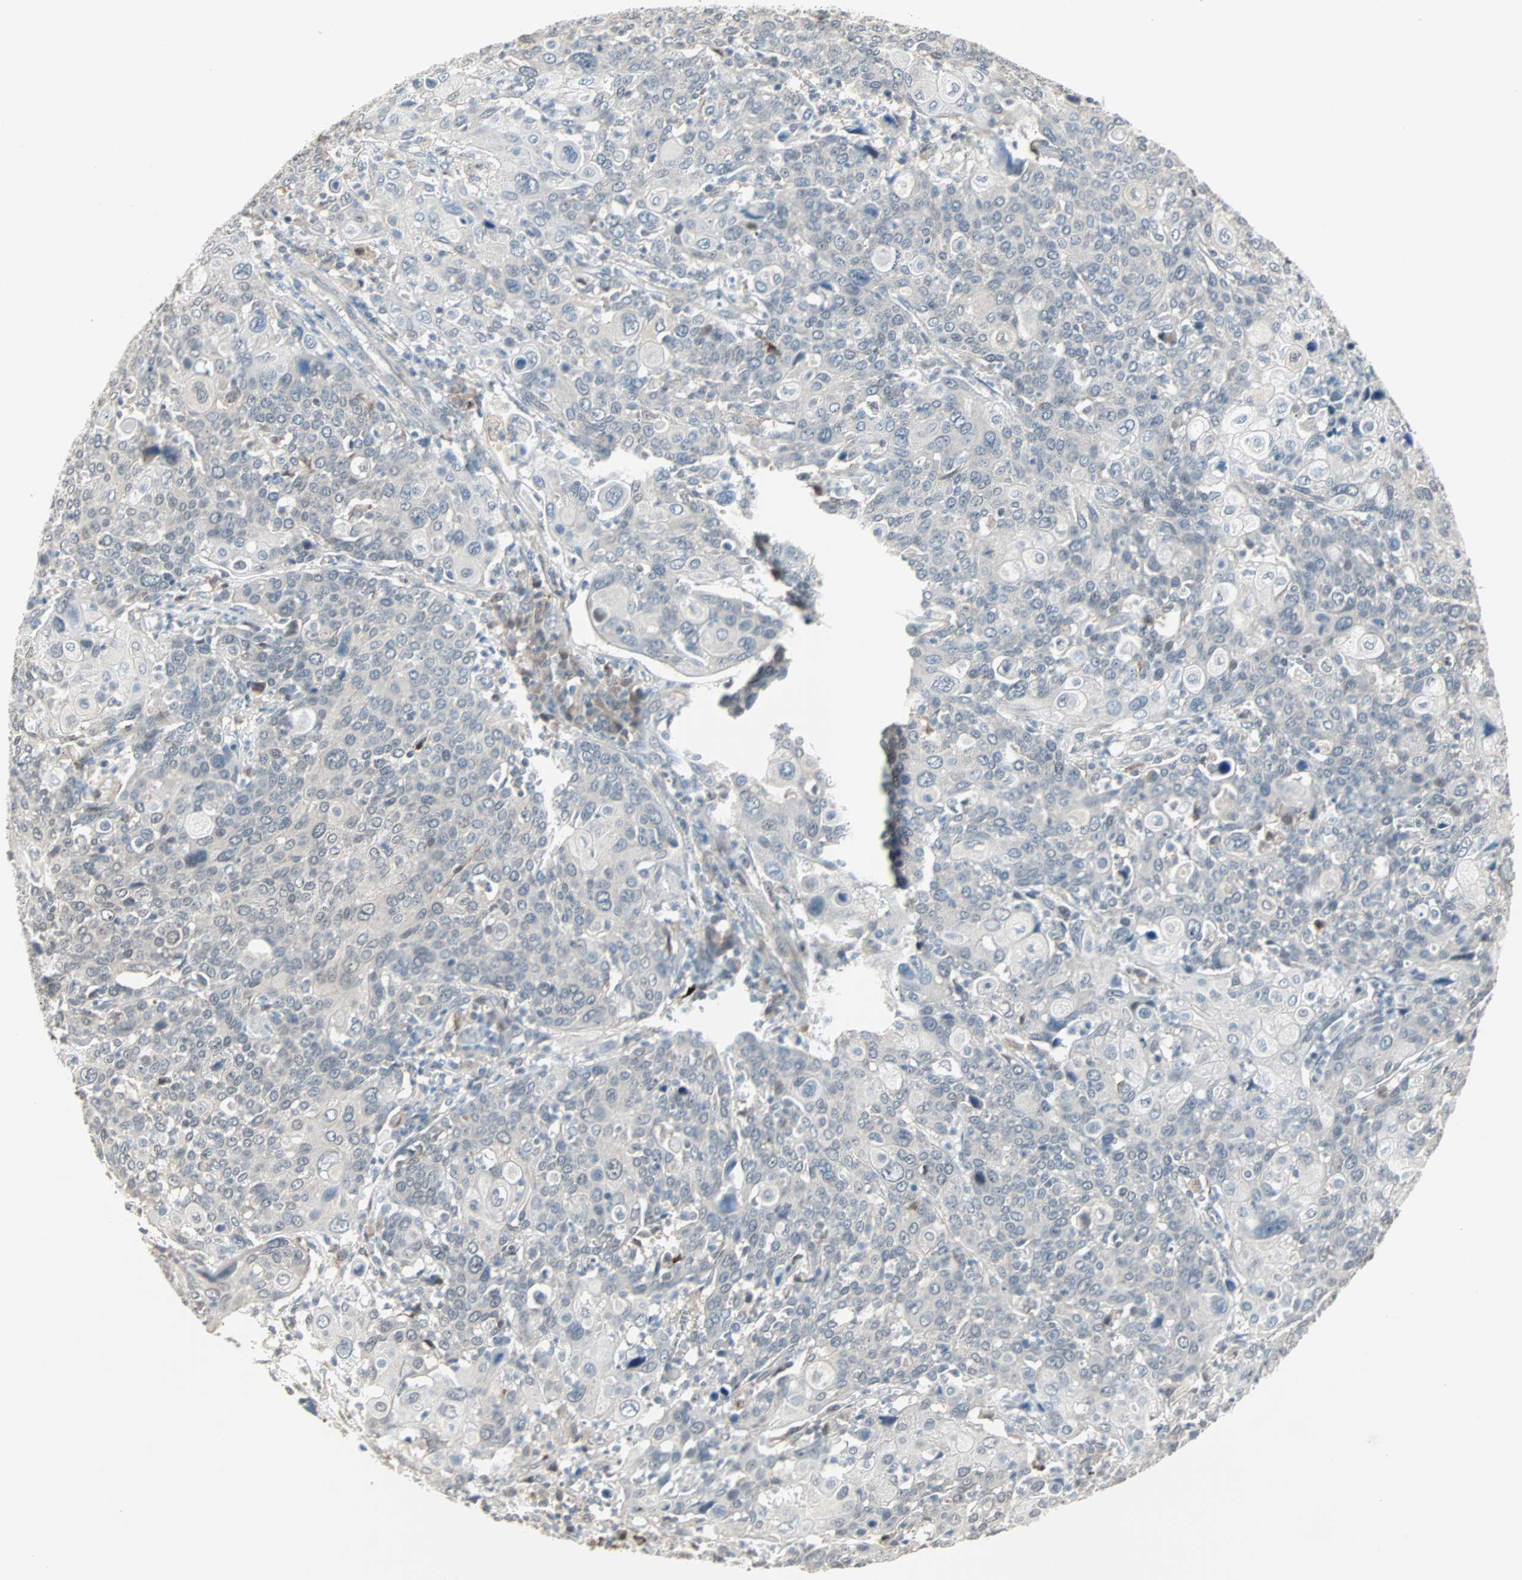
{"staining": {"intensity": "weak", "quantity": "<25%", "location": "cytoplasmic/membranous"}, "tissue": "cervical cancer", "cell_type": "Tumor cells", "image_type": "cancer", "snomed": [{"axis": "morphology", "description": "Squamous cell carcinoma, NOS"}, {"axis": "topography", "description": "Cervix"}], "caption": "Immunohistochemistry image of neoplastic tissue: human squamous cell carcinoma (cervical) stained with DAB displays no significant protein expression in tumor cells. (DAB (3,3'-diaminobenzidine) immunohistochemistry (IHC) visualized using brightfield microscopy, high magnification).", "gene": "KDM4A", "patient": {"sex": "female", "age": 40}}